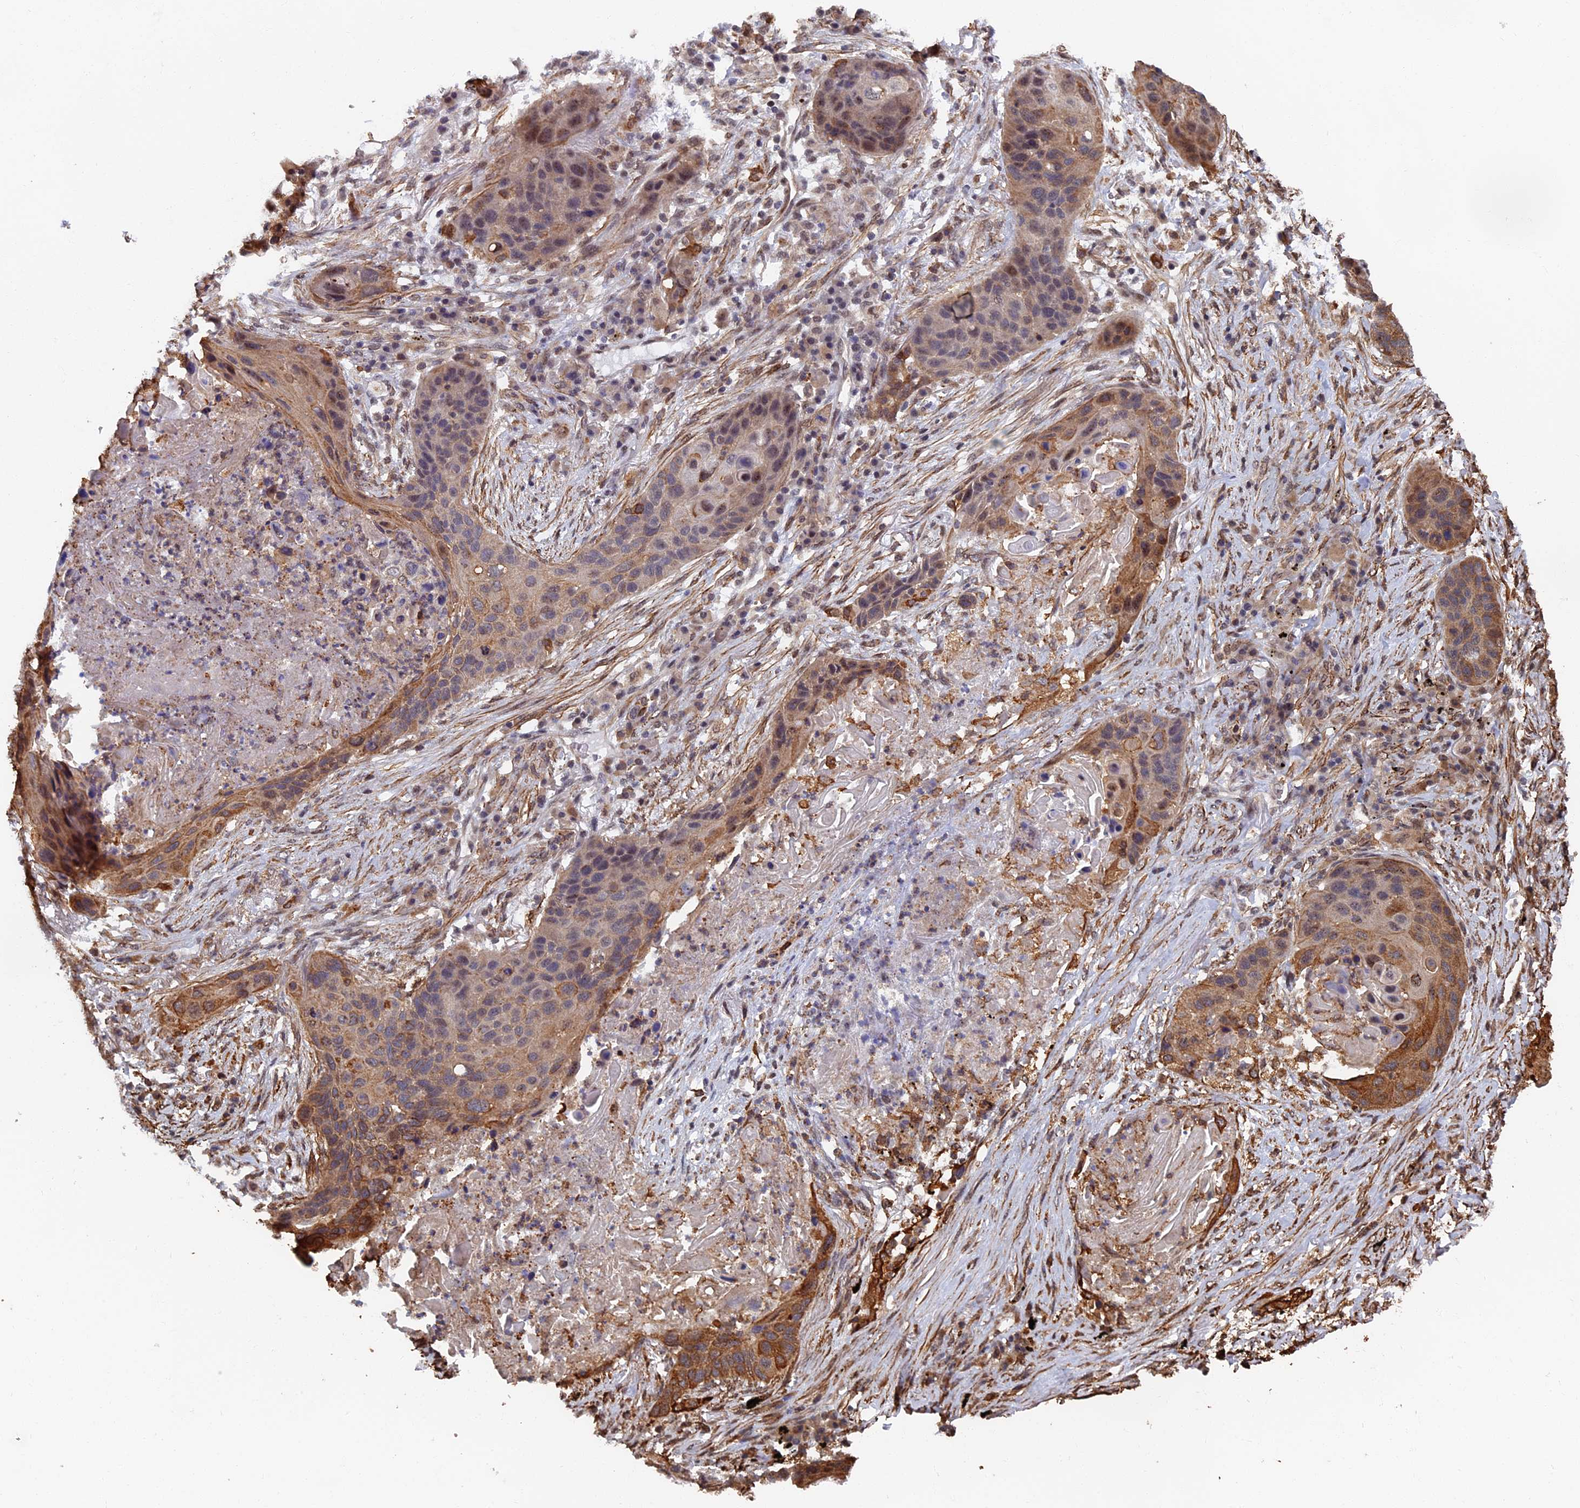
{"staining": {"intensity": "moderate", "quantity": "<25%", "location": "cytoplasmic/membranous"}, "tissue": "lung cancer", "cell_type": "Tumor cells", "image_type": "cancer", "snomed": [{"axis": "morphology", "description": "Squamous cell carcinoma, NOS"}, {"axis": "topography", "description": "Lung"}], "caption": "Immunohistochemical staining of human squamous cell carcinoma (lung) reveals low levels of moderate cytoplasmic/membranous staining in about <25% of tumor cells.", "gene": "CTDP1", "patient": {"sex": "female", "age": 63}}